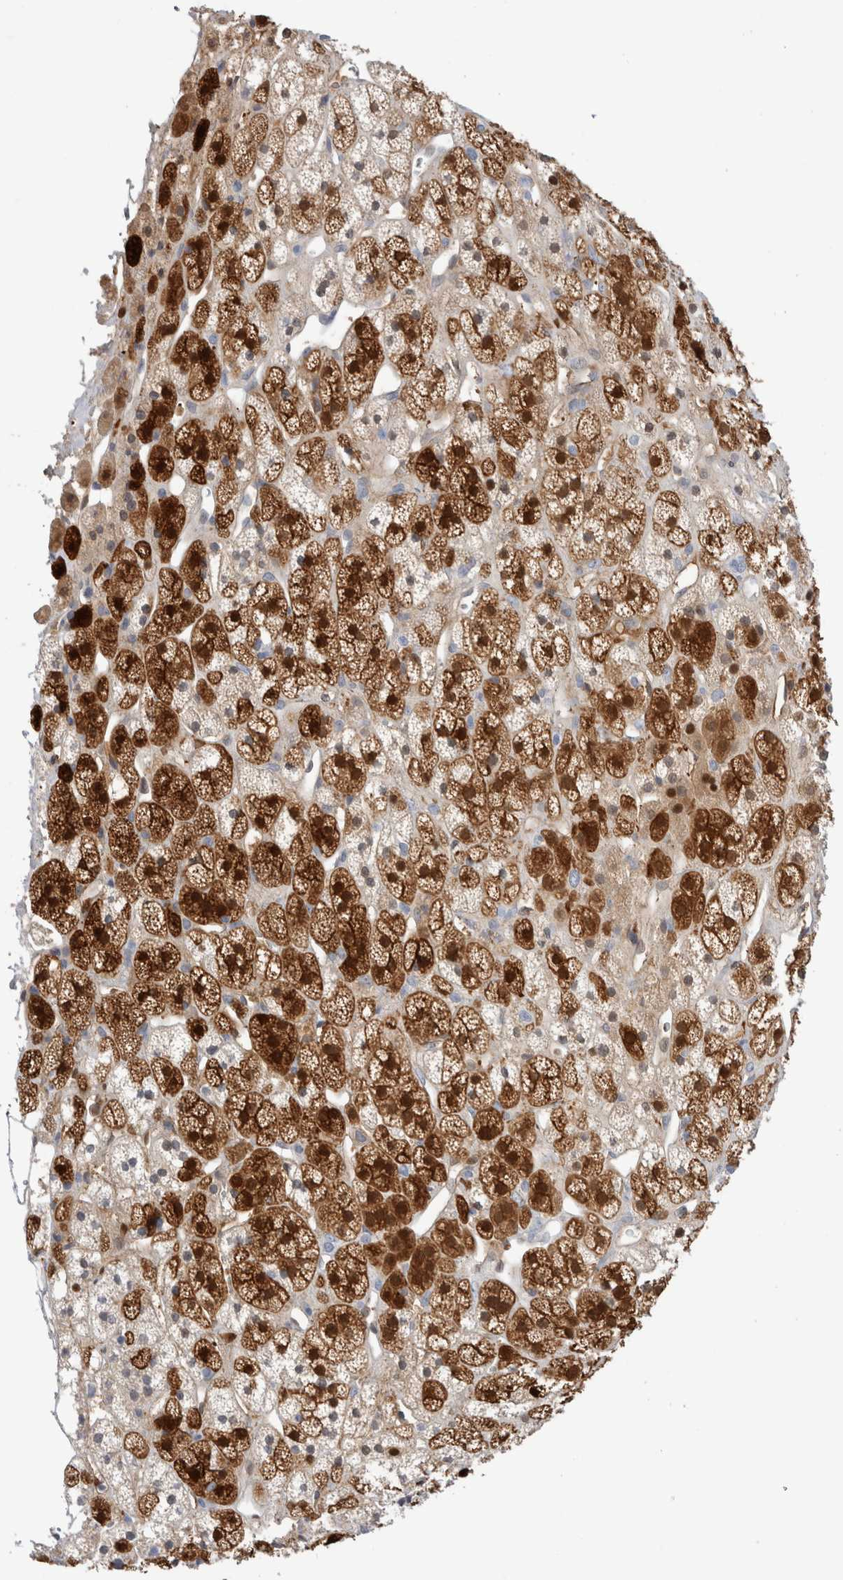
{"staining": {"intensity": "strong", "quantity": ">75%", "location": "cytoplasmic/membranous,nuclear"}, "tissue": "adrenal gland", "cell_type": "Glandular cells", "image_type": "normal", "snomed": [{"axis": "morphology", "description": "Normal tissue, NOS"}, {"axis": "topography", "description": "Adrenal gland"}], "caption": "A high-resolution histopathology image shows immunohistochemistry staining of benign adrenal gland, which reveals strong cytoplasmic/membranous,nuclear staining in about >75% of glandular cells.", "gene": "NAPEPLD", "patient": {"sex": "male", "age": 56}}